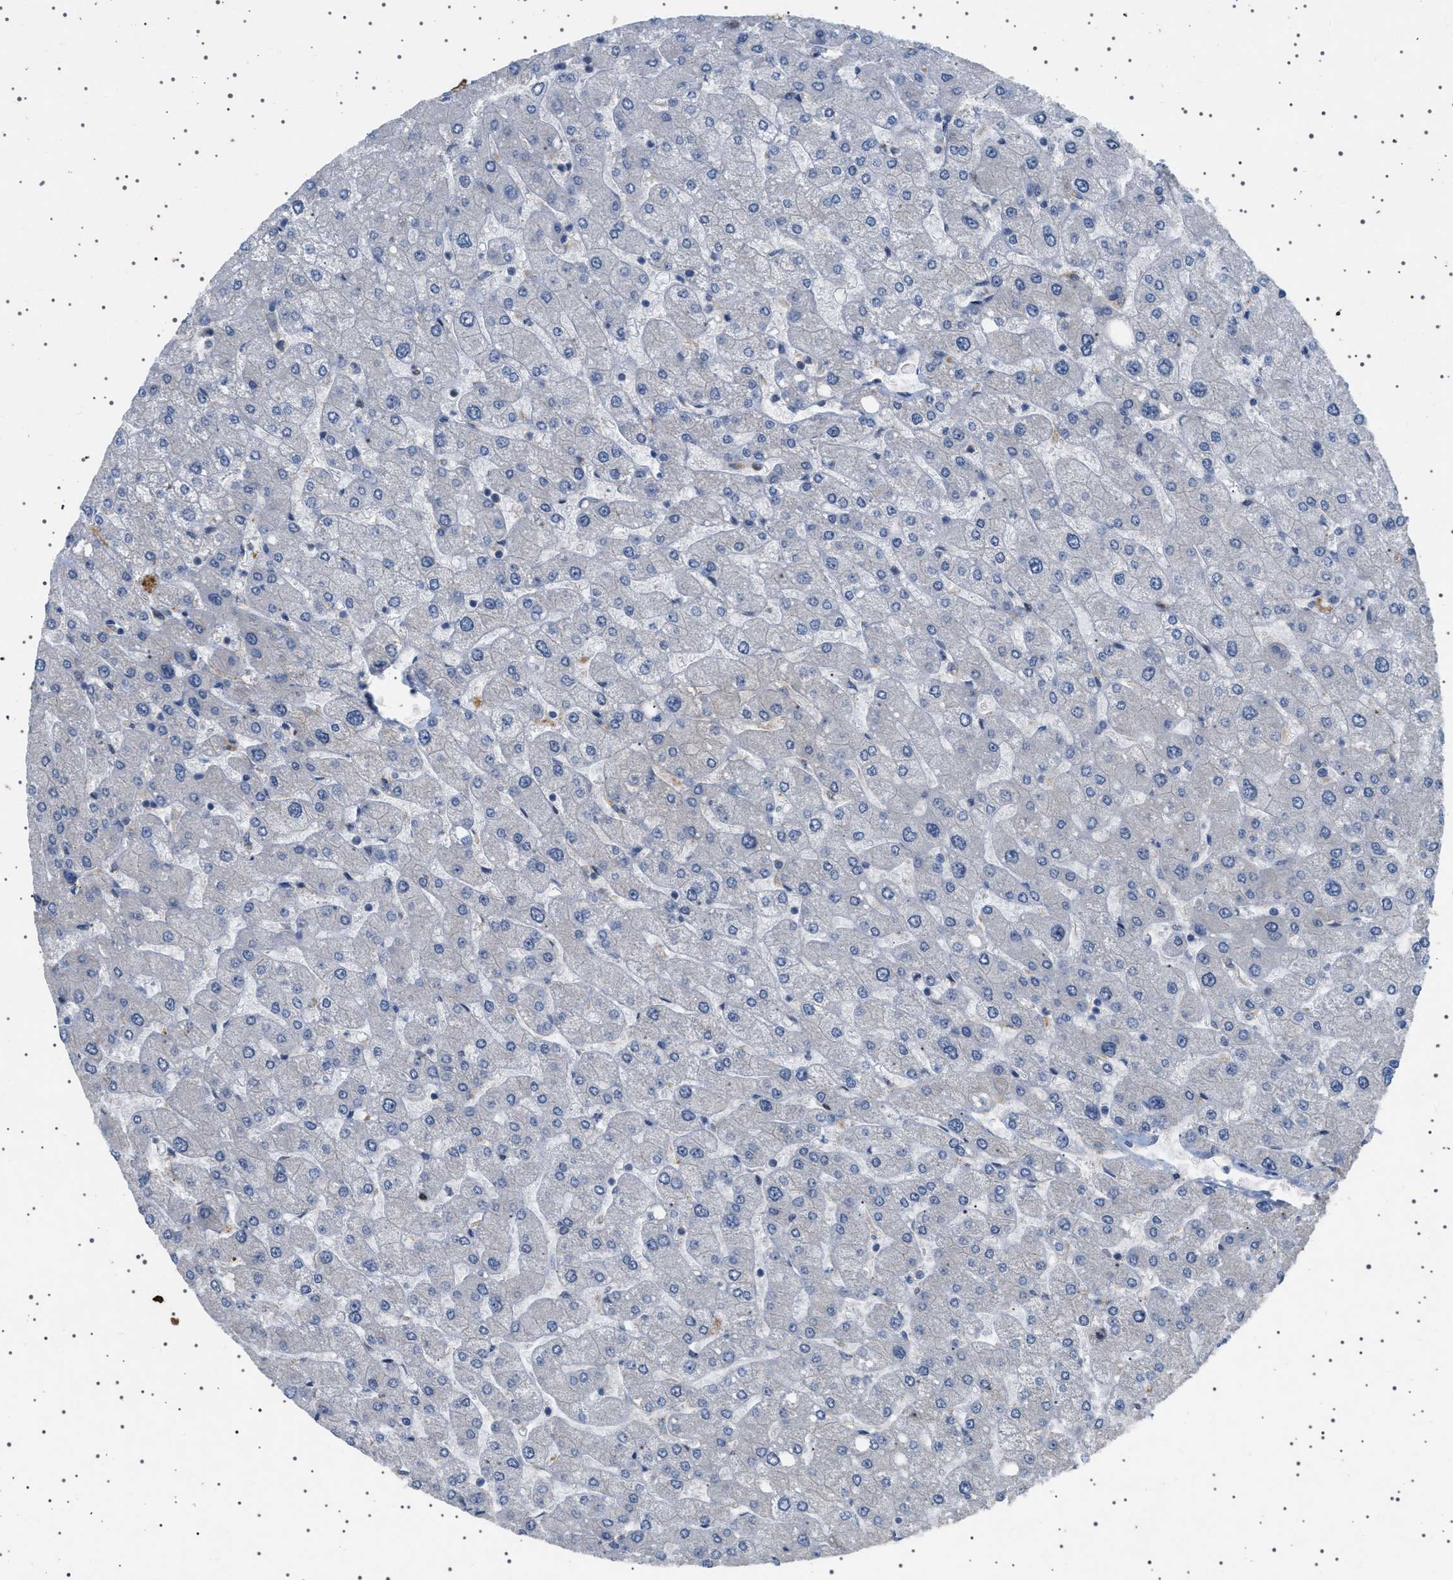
{"staining": {"intensity": "negative", "quantity": "none", "location": "none"}, "tissue": "liver", "cell_type": "Cholangiocytes", "image_type": "normal", "snomed": [{"axis": "morphology", "description": "Normal tissue, NOS"}, {"axis": "topography", "description": "Liver"}], "caption": "This micrograph is of unremarkable liver stained with immunohistochemistry to label a protein in brown with the nuclei are counter-stained blue. There is no positivity in cholangiocytes.", "gene": "CCDC186", "patient": {"sex": "male", "age": 55}}